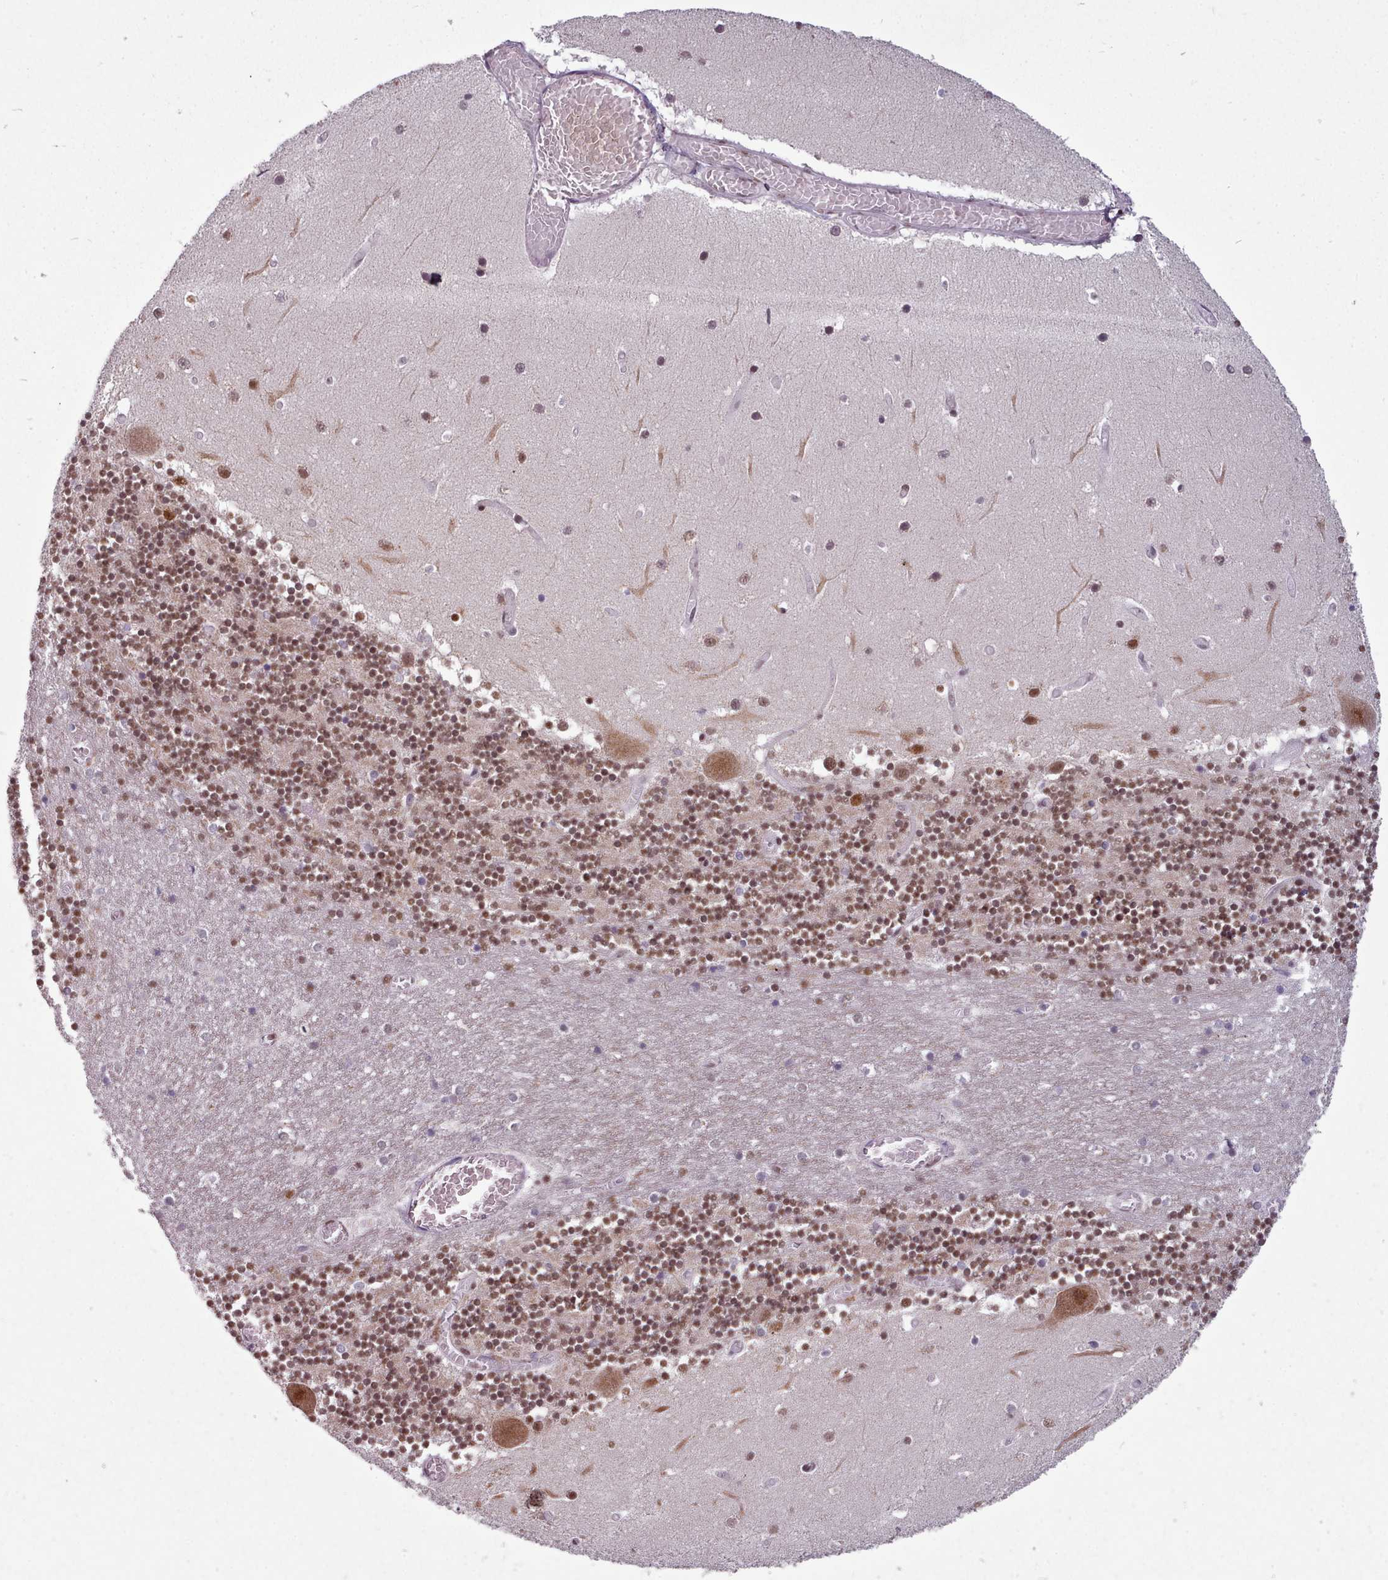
{"staining": {"intensity": "strong", "quantity": ">75%", "location": "nuclear"}, "tissue": "cerebellum", "cell_type": "Cells in granular layer", "image_type": "normal", "snomed": [{"axis": "morphology", "description": "Normal tissue, NOS"}, {"axis": "topography", "description": "Cerebellum"}], "caption": "An image of cerebellum stained for a protein shows strong nuclear brown staining in cells in granular layer.", "gene": "SRSF9", "patient": {"sex": "female", "age": 28}}